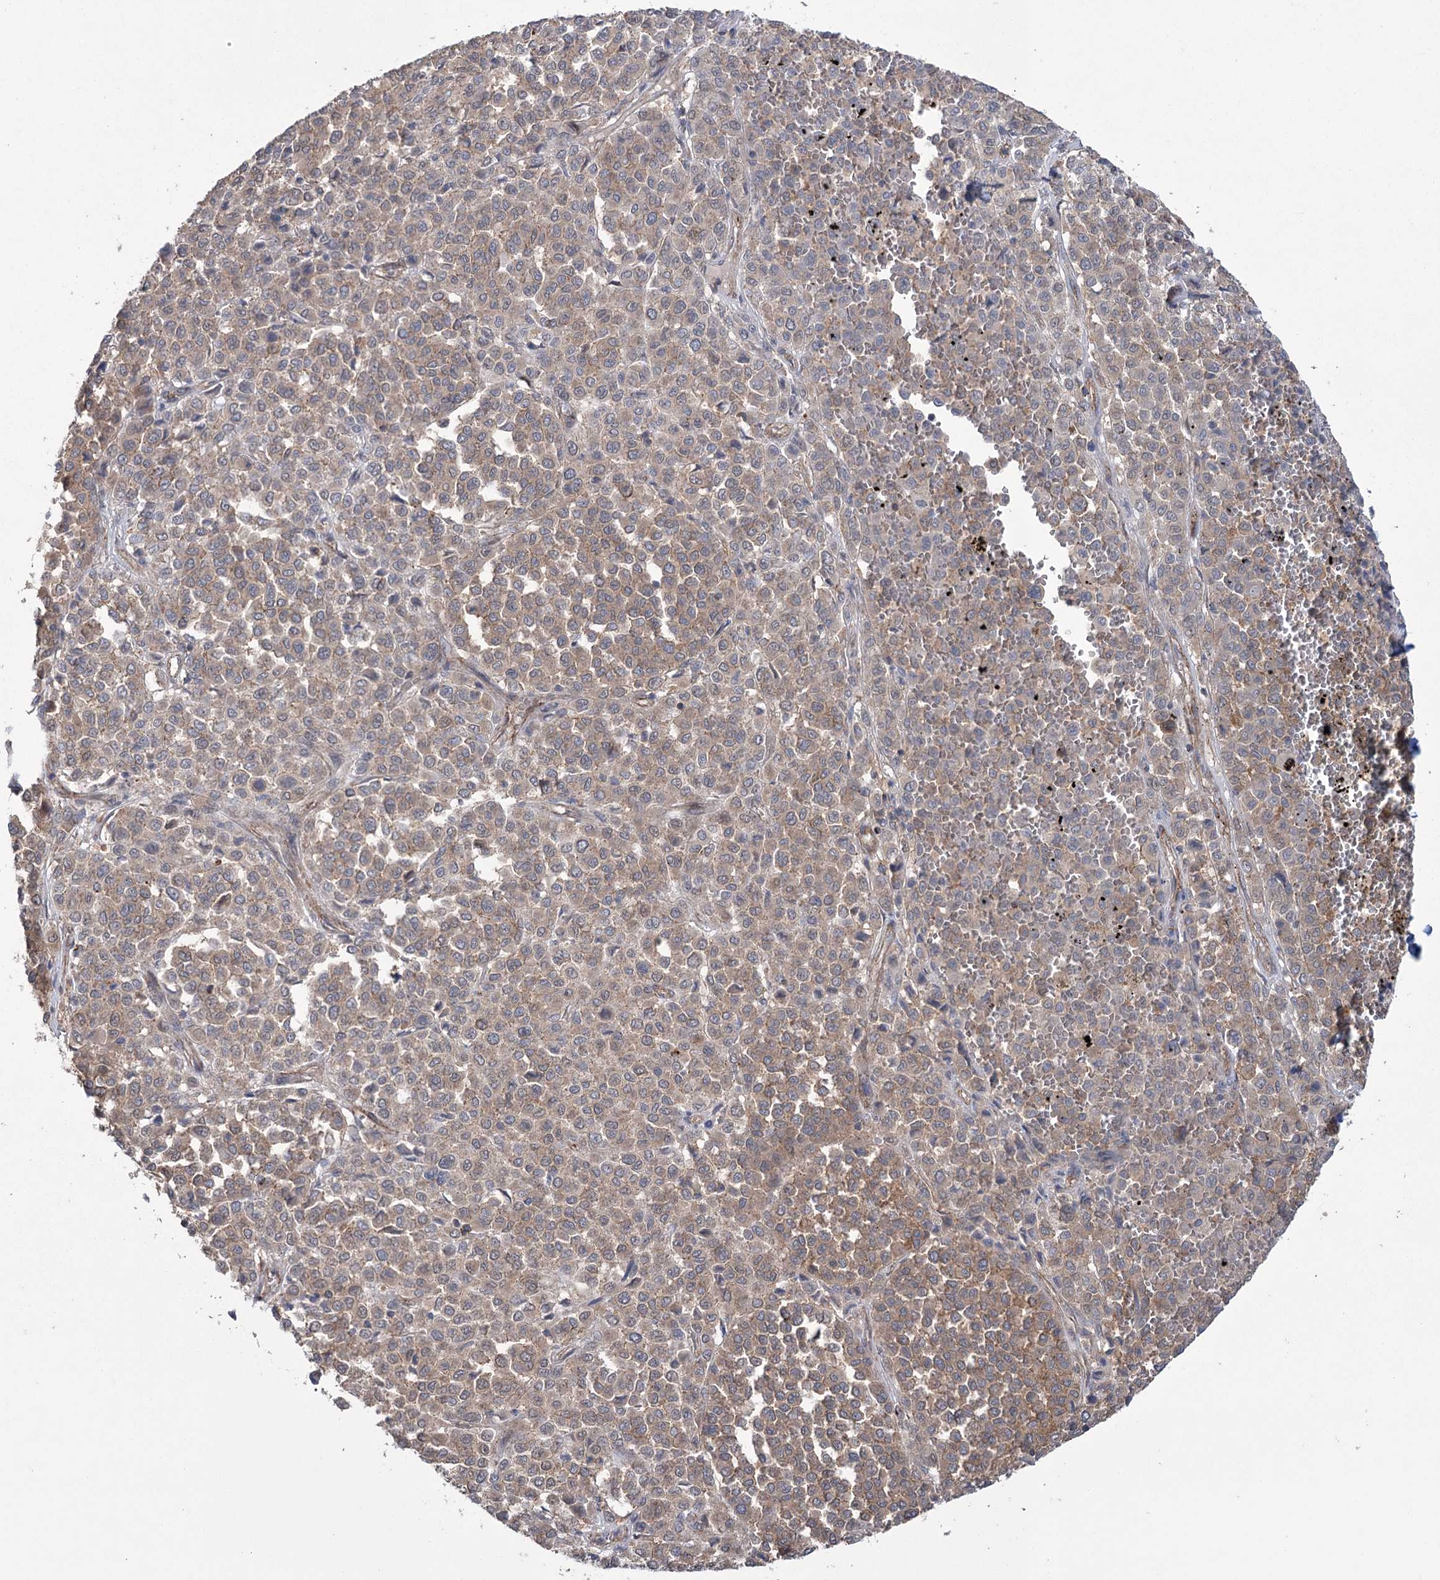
{"staining": {"intensity": "weak", "quantity": "25%-75%", "location": "cytoplasmic/membranous"}, "tissue": "melanoma", "cell_type": "Tumor cells", "image_type": "cancer", "snomed": [{"axis": "morphology", "description": "Malignant melanoma, Metastatic site"}, {"axis": "topography", "description": "Pancreas"}], "caption": "Protein analysis of malignant melanoma (metastatic site) tissue exhibits weak cytoplasmic/membranous expression in about 25%-75% of tumor cells. Using DAB (3,3'-diaminobenzidine) (brown) and hematoxylin (blue) stains, captured at high magnification using brightfield microscopy.", "gene": "TRIM71", "patient": {"sex": "female", "age": 30}}